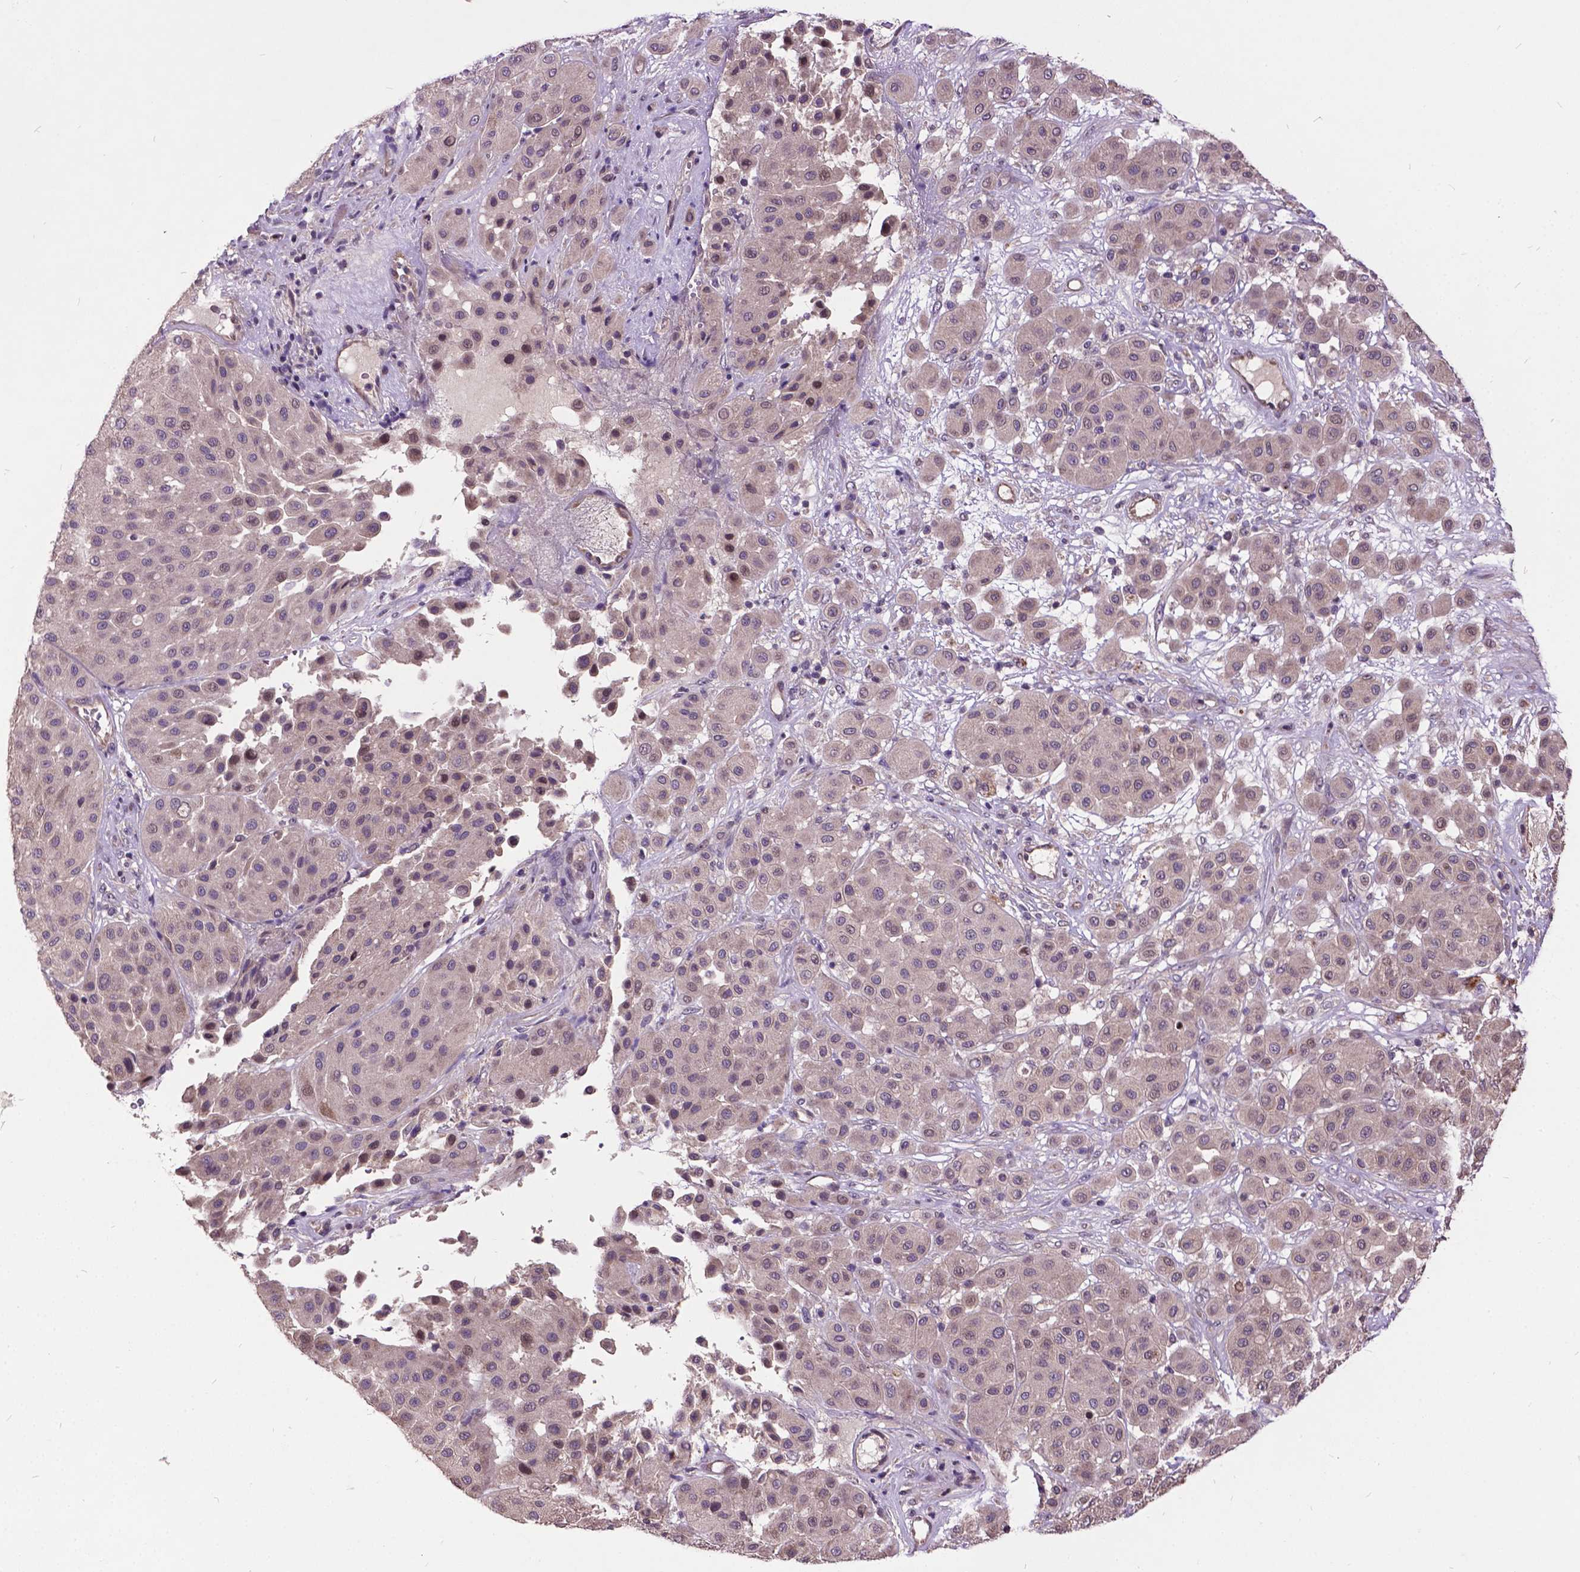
{"staining": {"intensity": "moderate", "quantity": "<25%", "location": "nuclear"}, "tissue": "melanoma", "cell_type": "Tumor cells", "image_type": "cancer", "snomed": [{"axis": "morphology", "description": "Malignant melanoma, Metastatic site"}, {"axis": "topography", "description": "Smooth muscle"}], "caption": "A brown stain shows moderate nuclear positivity of a protein in human melanoma tumor cells. (Stains: DAB (3,3'-diaminobenzidine) in brown, nuclei in blue, Microscopy: brightfield microscopy at high magnification).", "gene": "AP1S3", "patient": {"sex": "male", "age": 41}}